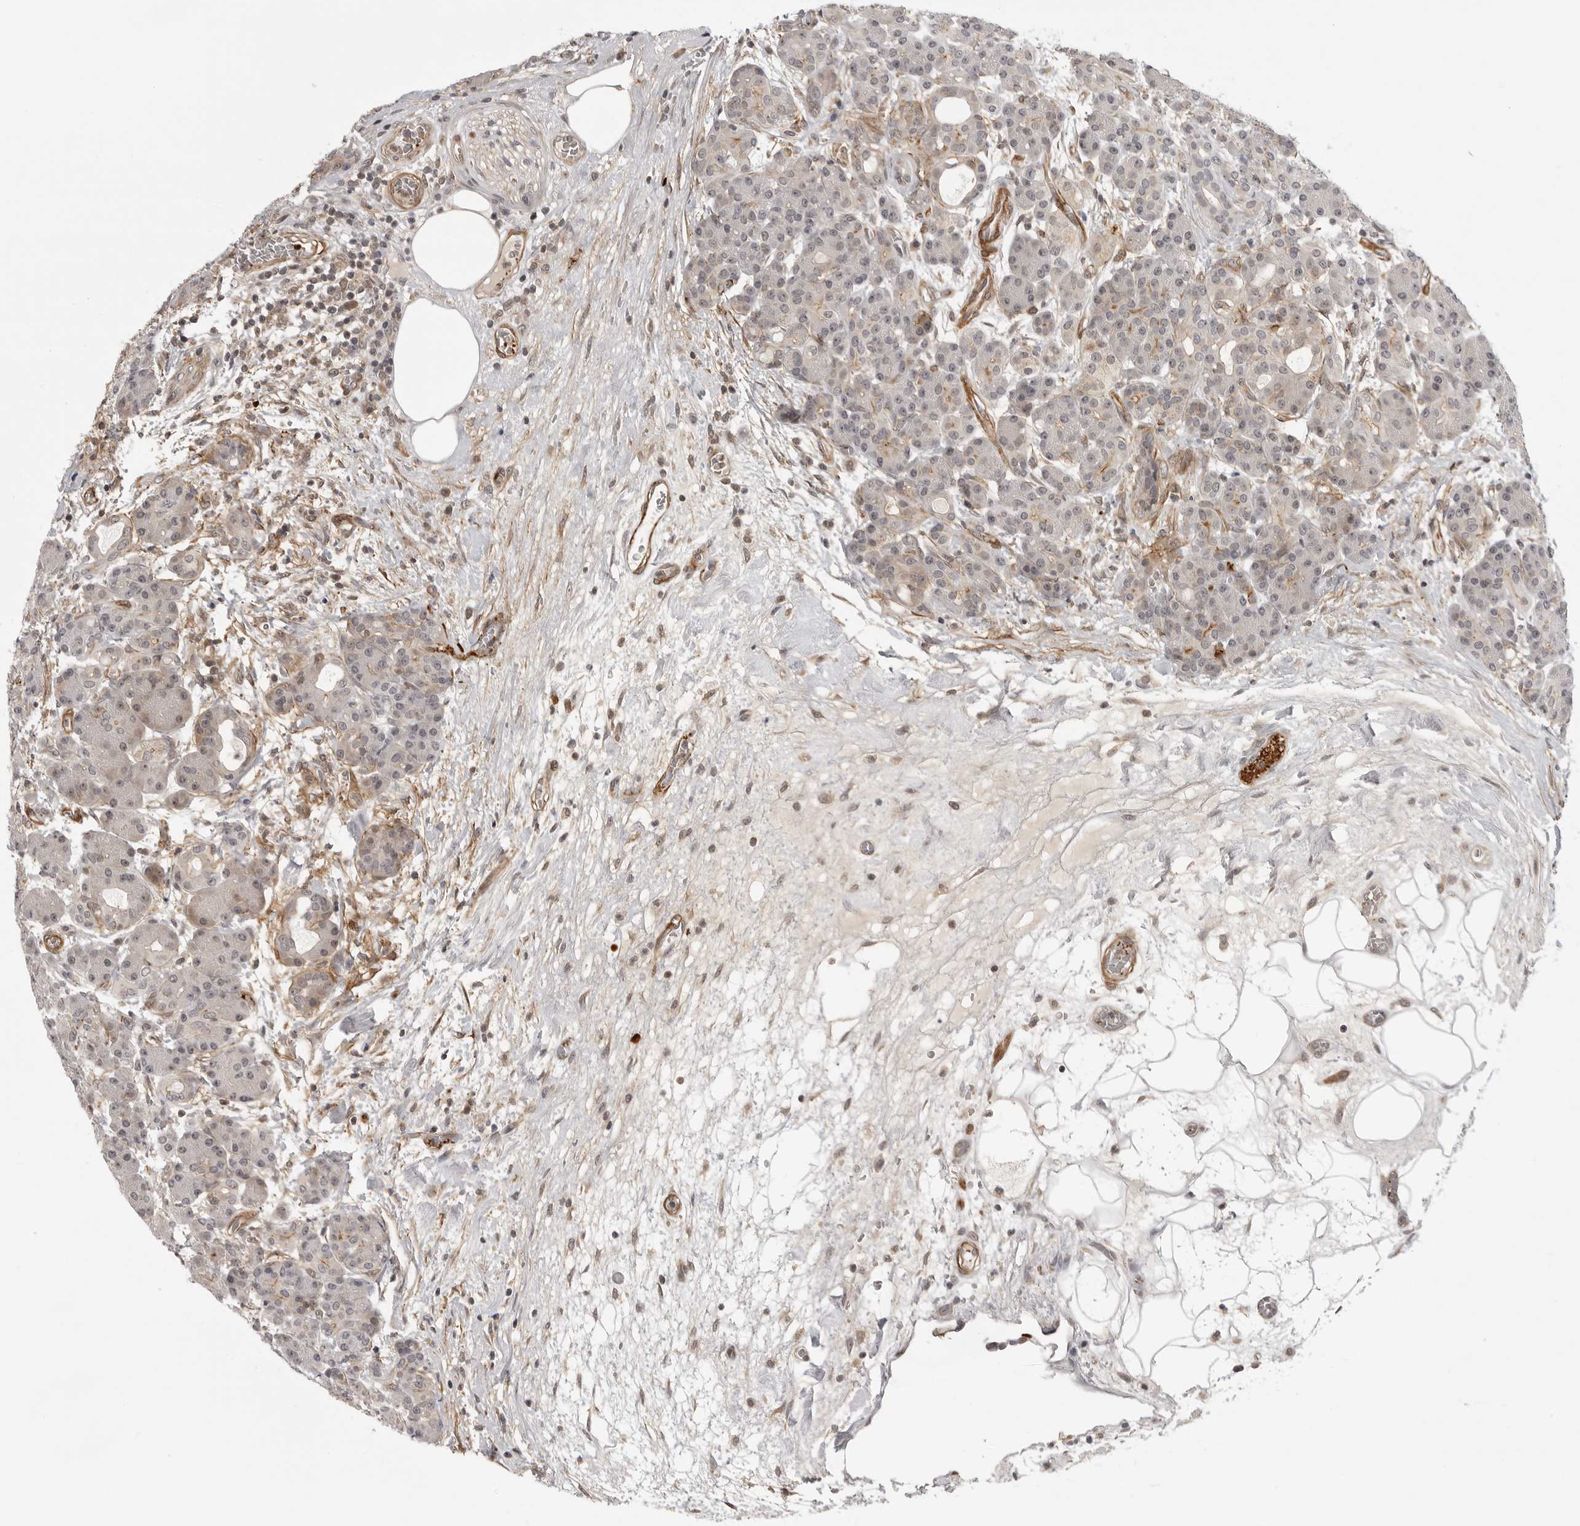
{"staining": {"intensity": "weak", "quantity": "25%-75%", "location": "cytoplasmic/membranous"}, "tissue": "pancreas", "cell_type": "Exocrine glandular cells", "image_type": "normal", "snomed": [{"axis": "morphology", "description": "Normal tissue, NOS"}, {"axis": "topography", "description": "Pancreas"}], "caption": "Exocrine glandular cells reveal low levels of weak cytoplasmic/membranous staining in about 25%-75% of cells in normal pancreas.", "gene": "TUT4", "patient": {"sex": "male", "age": 63}}